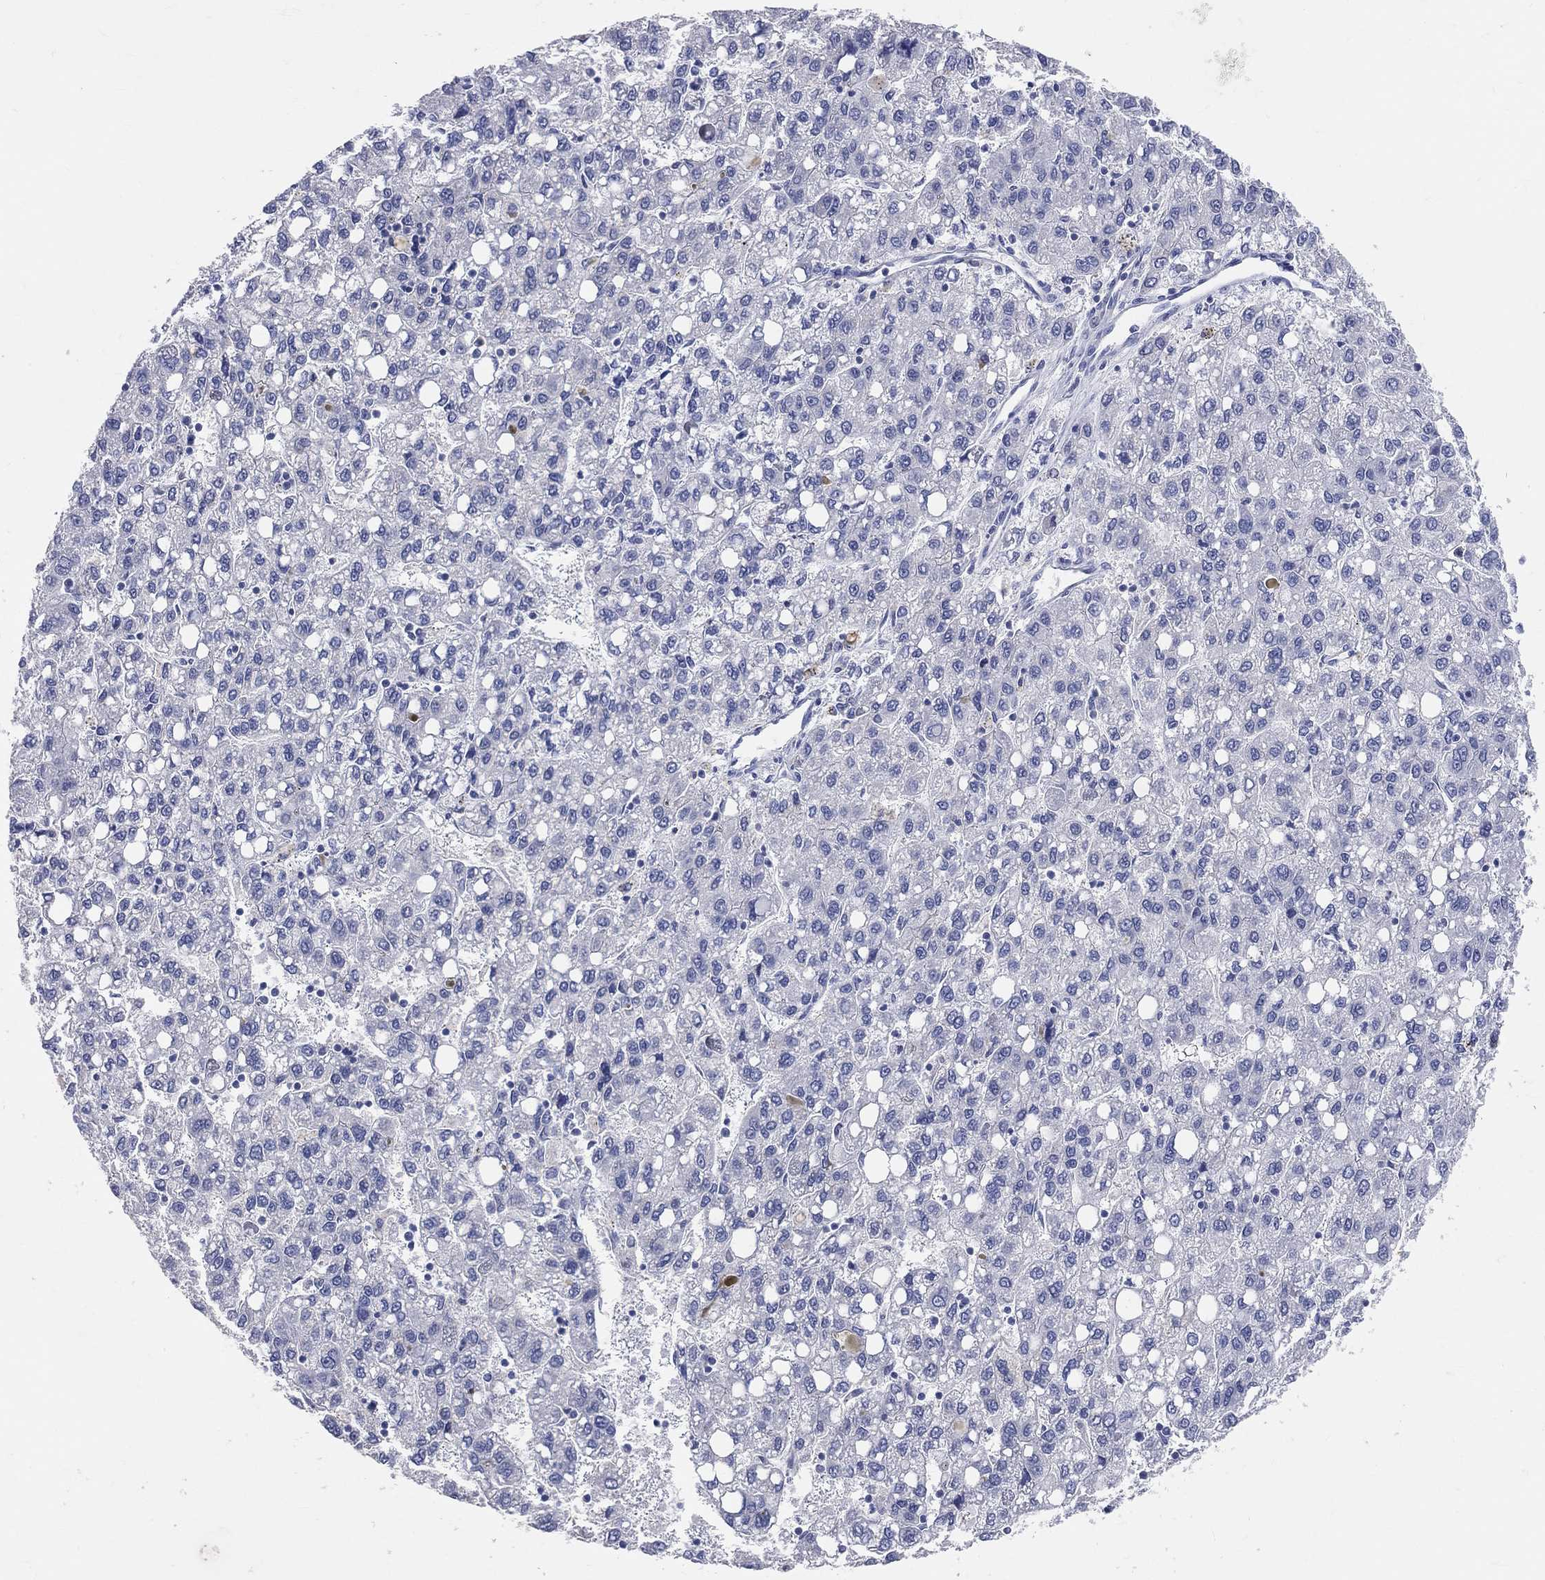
{"staining": {"intensity": "negative", "quantity": "none", "location": "none"}, "tissue": "liver cancer", "cell_type": "Tumor cells", "image_type": "cancer", "snomed": [{"axis": "morphology", "description": "Carcinoma, Hepatocellular, NOS"}, {"axis": "topography", "description": "Liver"}], "caption": "Protein analysis of liver hepatocellular carcinoma demonstrates no significant expression in tumor cells.", "gene": "LAT", "patient": {"sex": "female", "age": 82}}